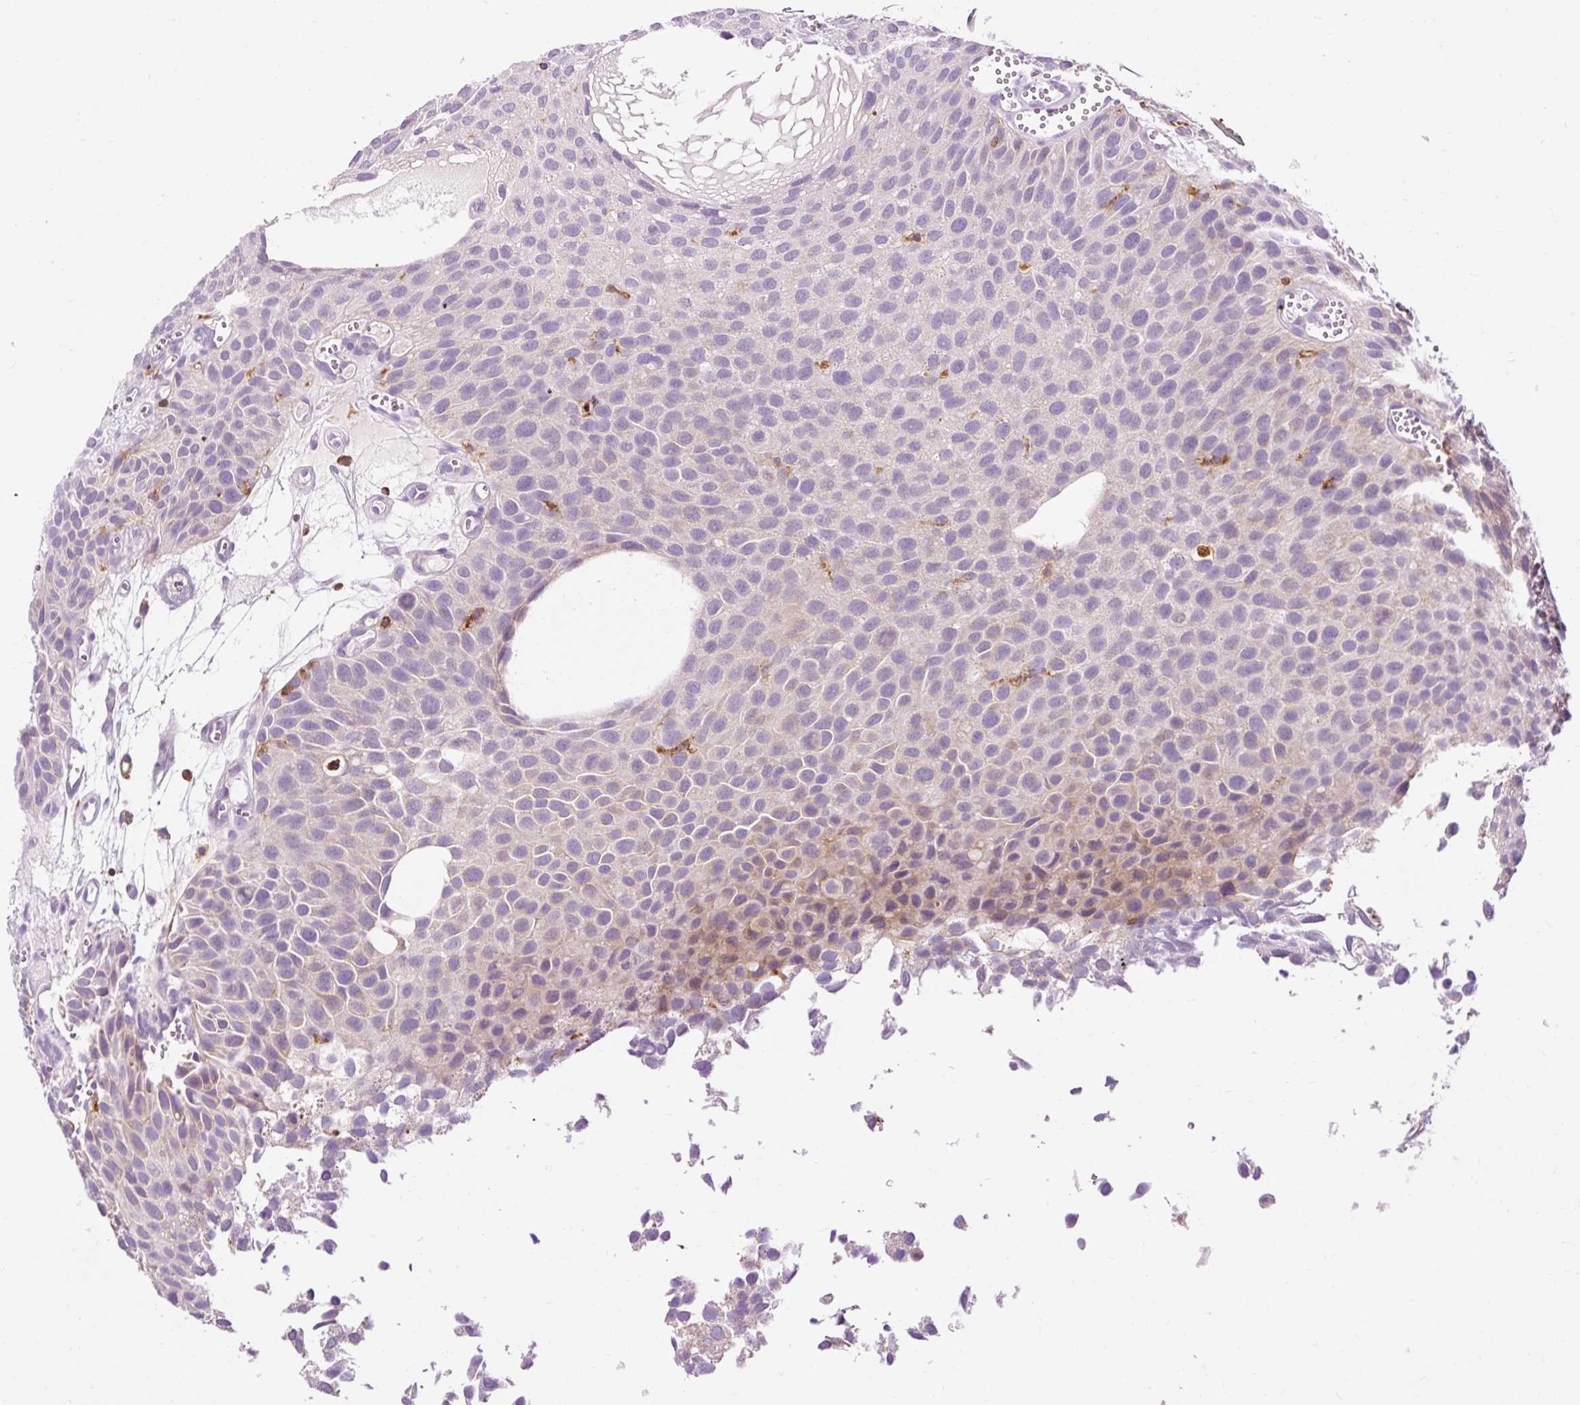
{"staining": {"intensity": "moderate", "quantity": "<25%", "location": "cytoplasmic/membranous"}, "tissue": "urothelial cancer", "cell_type": "Tumor cells", "image_type": "cancer", "snomed": [{"axis": "morphology", "description": "Urothelial carcinoma, Low grade"}, {"axis": "topography", "description": "Urinary bladder"}], "caption": "Urothelial carcinoma (low-grade) was stained to show a protein in brown. There is low levels of moderate cytoplasmic/membranous staining in about <25% of tumor cells.", "gene": "CD83", "patient": {"sex": "male", "age": 88}}